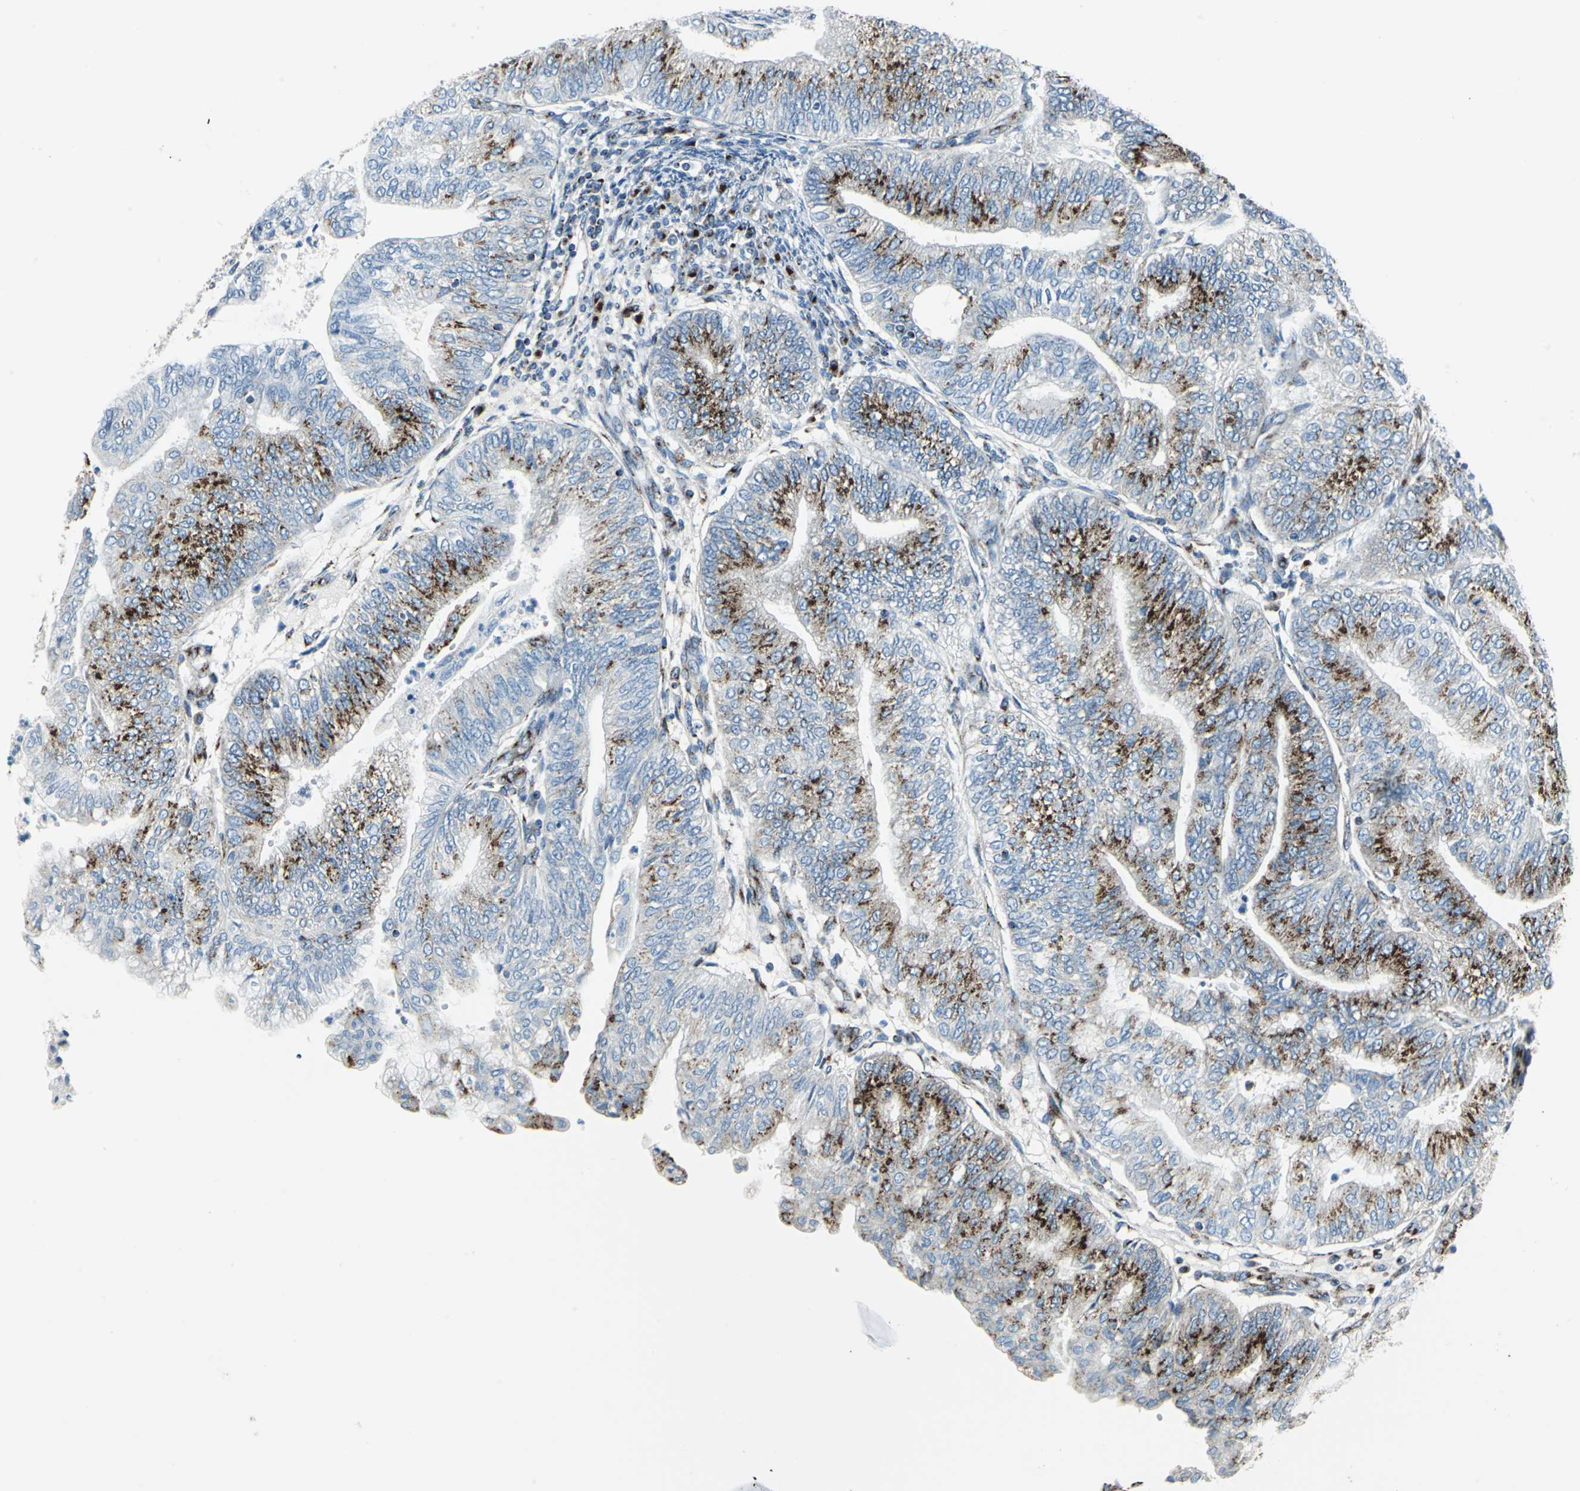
{"staining": {"intensity": "strong", "quantity": "25%-75%", "location": "cytoplasmic/membranous"}, "tissue": "endometrial cancer", "cell_type": "Tumor cells", "image_type": "cancer", "snomed": [{"axis": "morphology", "description": "Adenocarcinoma, NOS"}, {"axis": "topography", "description": "Endometrium"}], "caption": "This histopathology image demonstrates endometrial cancer stained with IHC to label a protein in brown. The cytoplasmic/membranous of tumor cells show strong positivity for the protein. Nuclei are counter-stained blue.", "gene": "GPR3", "patient": {"sex": "female", "age": 59}}